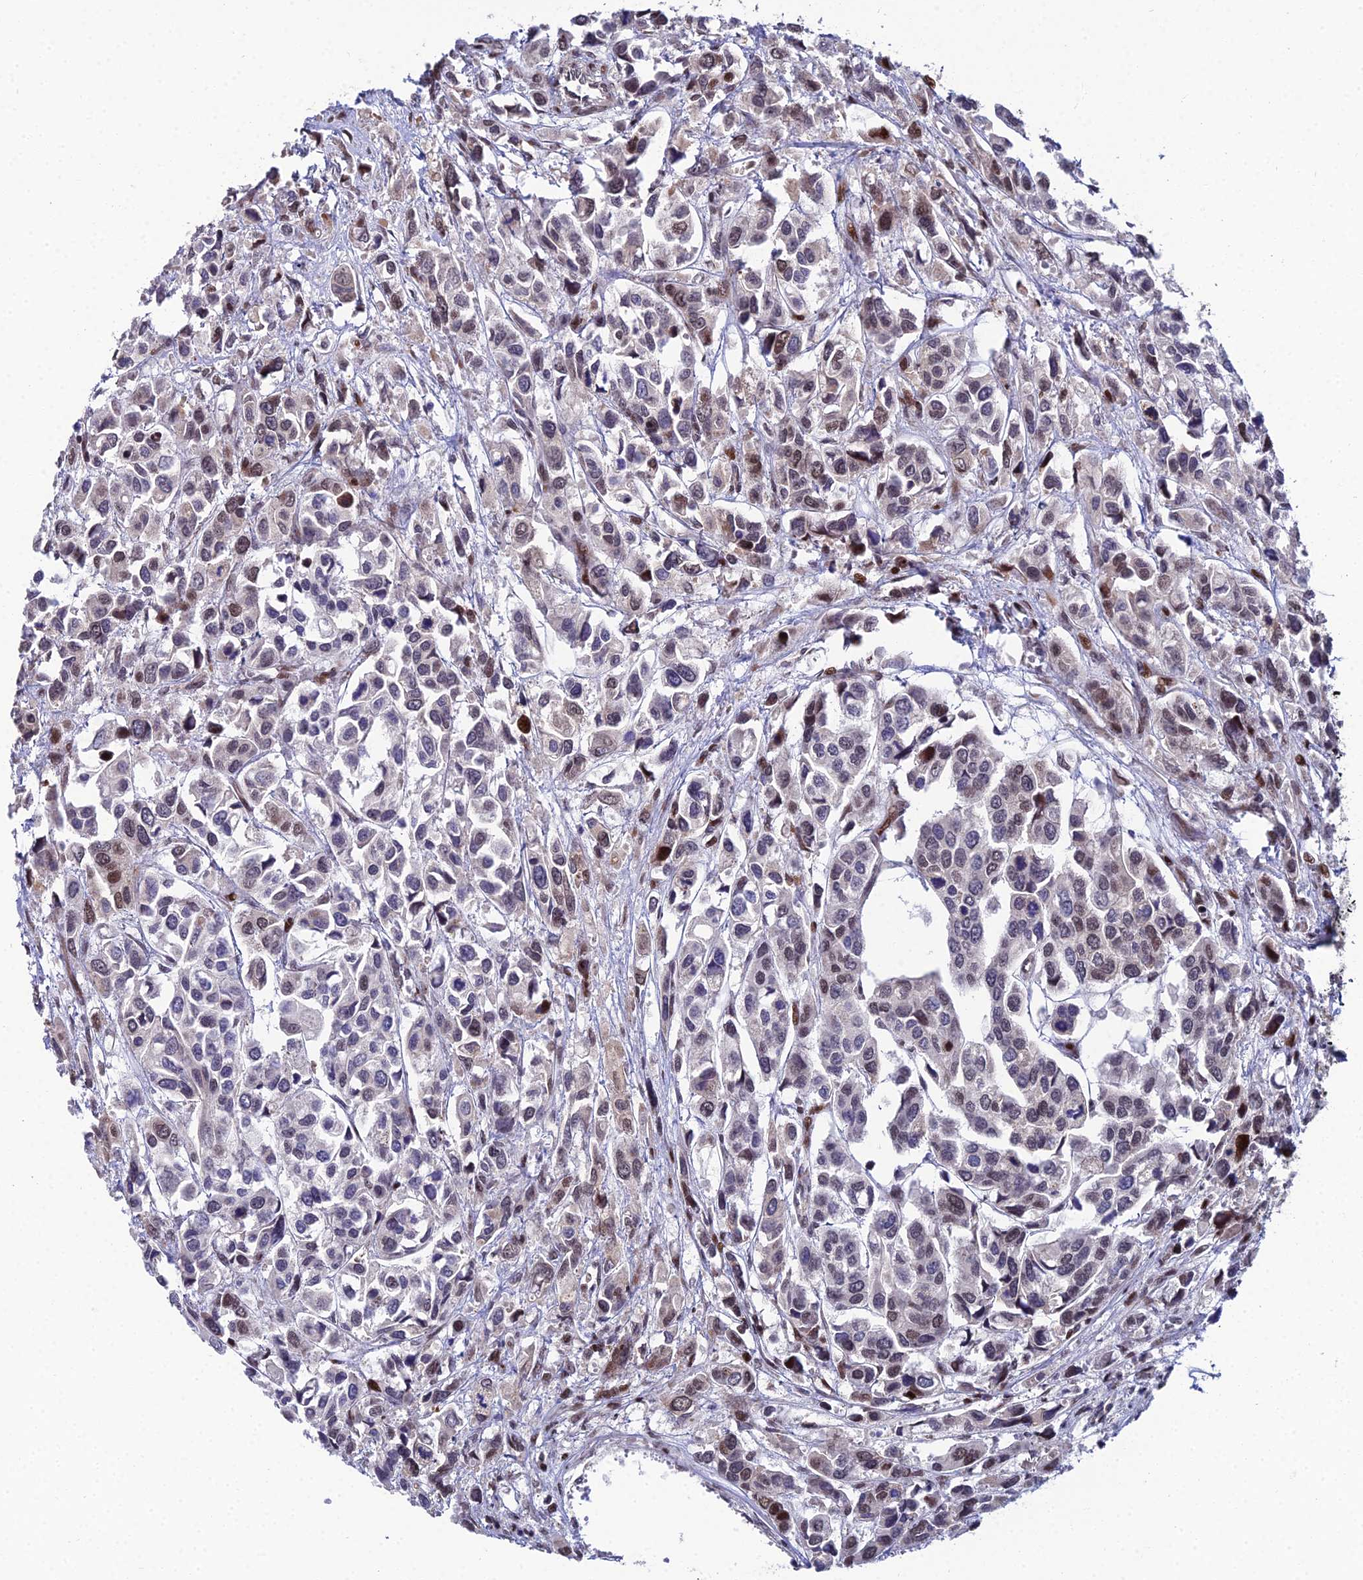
{"staining": {"intensity": "moderate", "quantity": "<25%", "location": "nuclear"}, "tissue": "urothelial cancer", "cell_type": "Tumor cells", "image_type": "cancer", "snomed": [{"axis": "morphology", "description": "Urothelial carcinoma, High grade"}, {"axis": "topography", "description": "Urinary bladder"}], "caption": "This photomicrograph shows immunohistochemistry staining of human high-grade urothelial carcinoma, with low moderate nuclear expression in about <25% of tumor cells.", "gene": "ZNF668", "patient": {"sex": "male", "age": 67}}